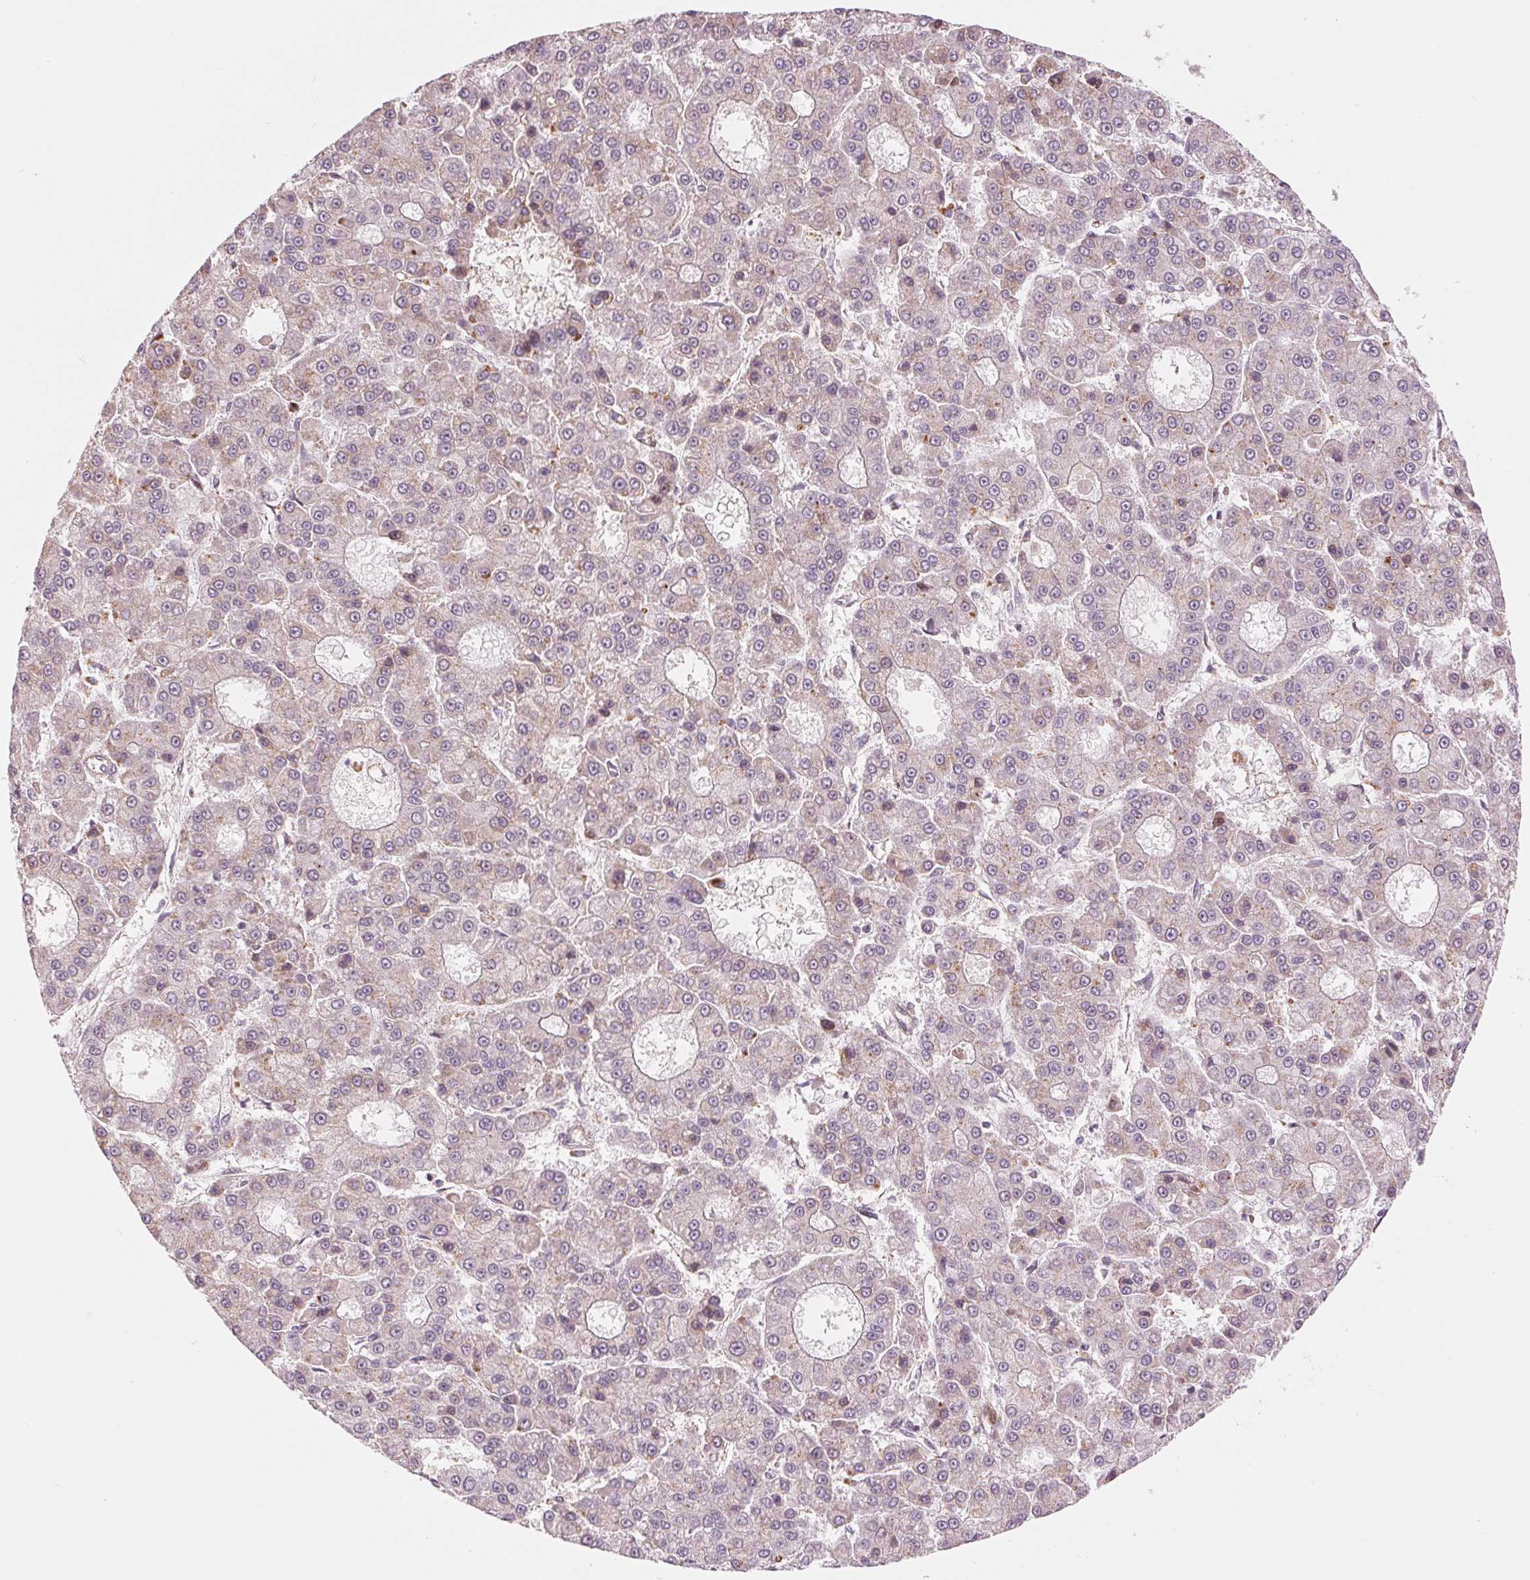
{"staining": {"intensity": "negative", "quantity": "none", "location": "none"}, "tissue": "liver cancer", "cell_type": "Tumor cells", "image_type": "cancer", "snomed": [{"axis": "morphology", "description": "Carcinoma, Hepatocellular, NOS"}, {"axis": "topography", "description": "Liver"}], "caption": "An IHC image of hepatocellular carcinoma (liver) is shown. There is no staining in tumor cells of hepatocellular carcinoma (liver).", "gene": "ARHGAP32", "patient": {"sex": "male", "age": 70}}